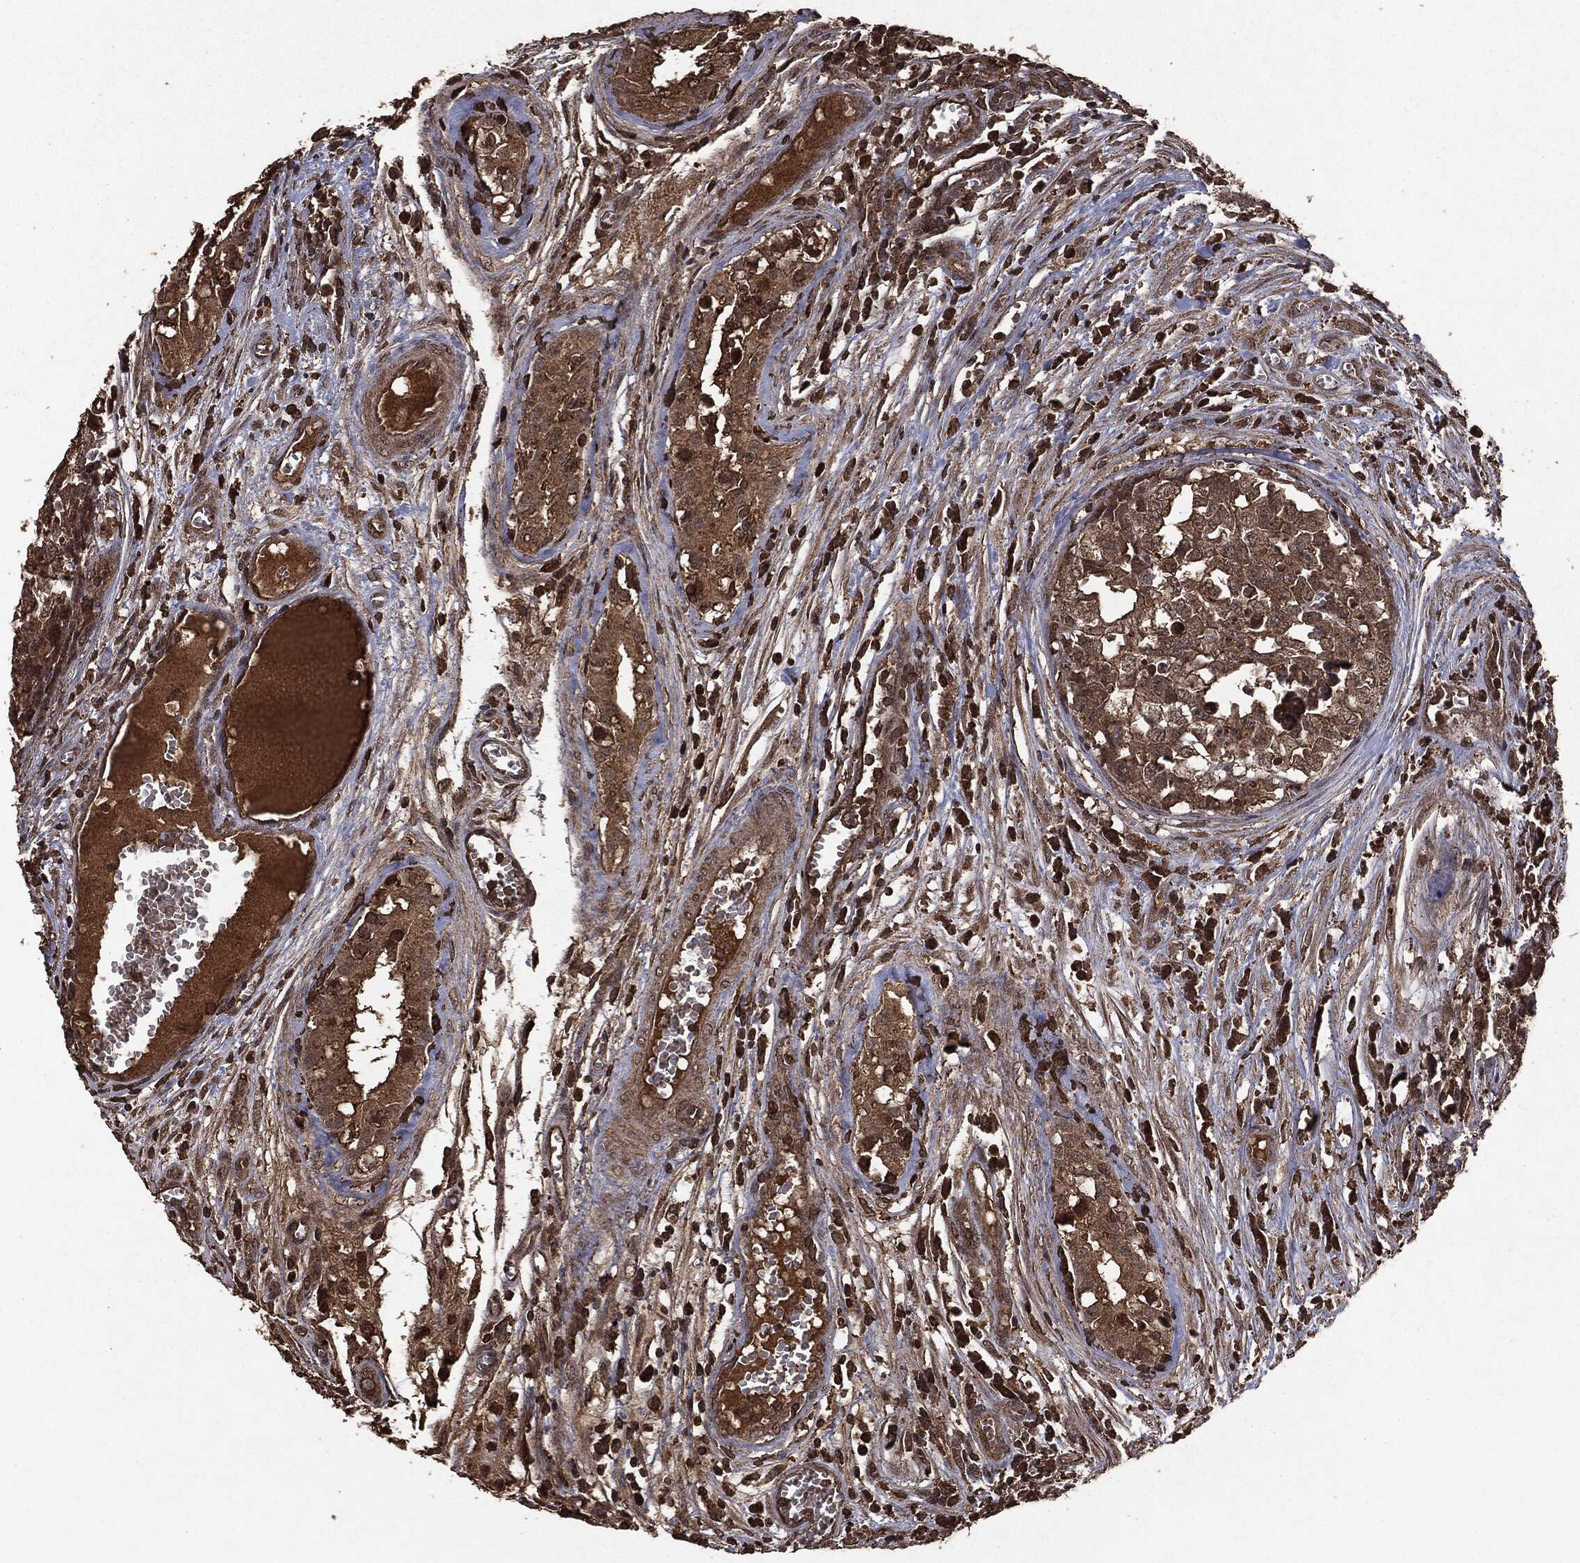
{"staining": {"intensity": "moderate", "quantity": ">75%", "location": "cytoplasmic/membranous"}, "tissue": "testis cancer", "cell_type": "Tumor cells", "image_type": "cancer", "snomed": [{"axis": "morphology", "description": "Carcinoma, Embryonal, NOS"}, {"axis": "topography", "description": "Testis"}], "caption": "A brown stain shows moderate cytoplasmic/membranous expression of a protein in human testis embryonal carcinoma tumor cells.", "gene": "NME1", "patient": {"sex": "male", "age": 23}}